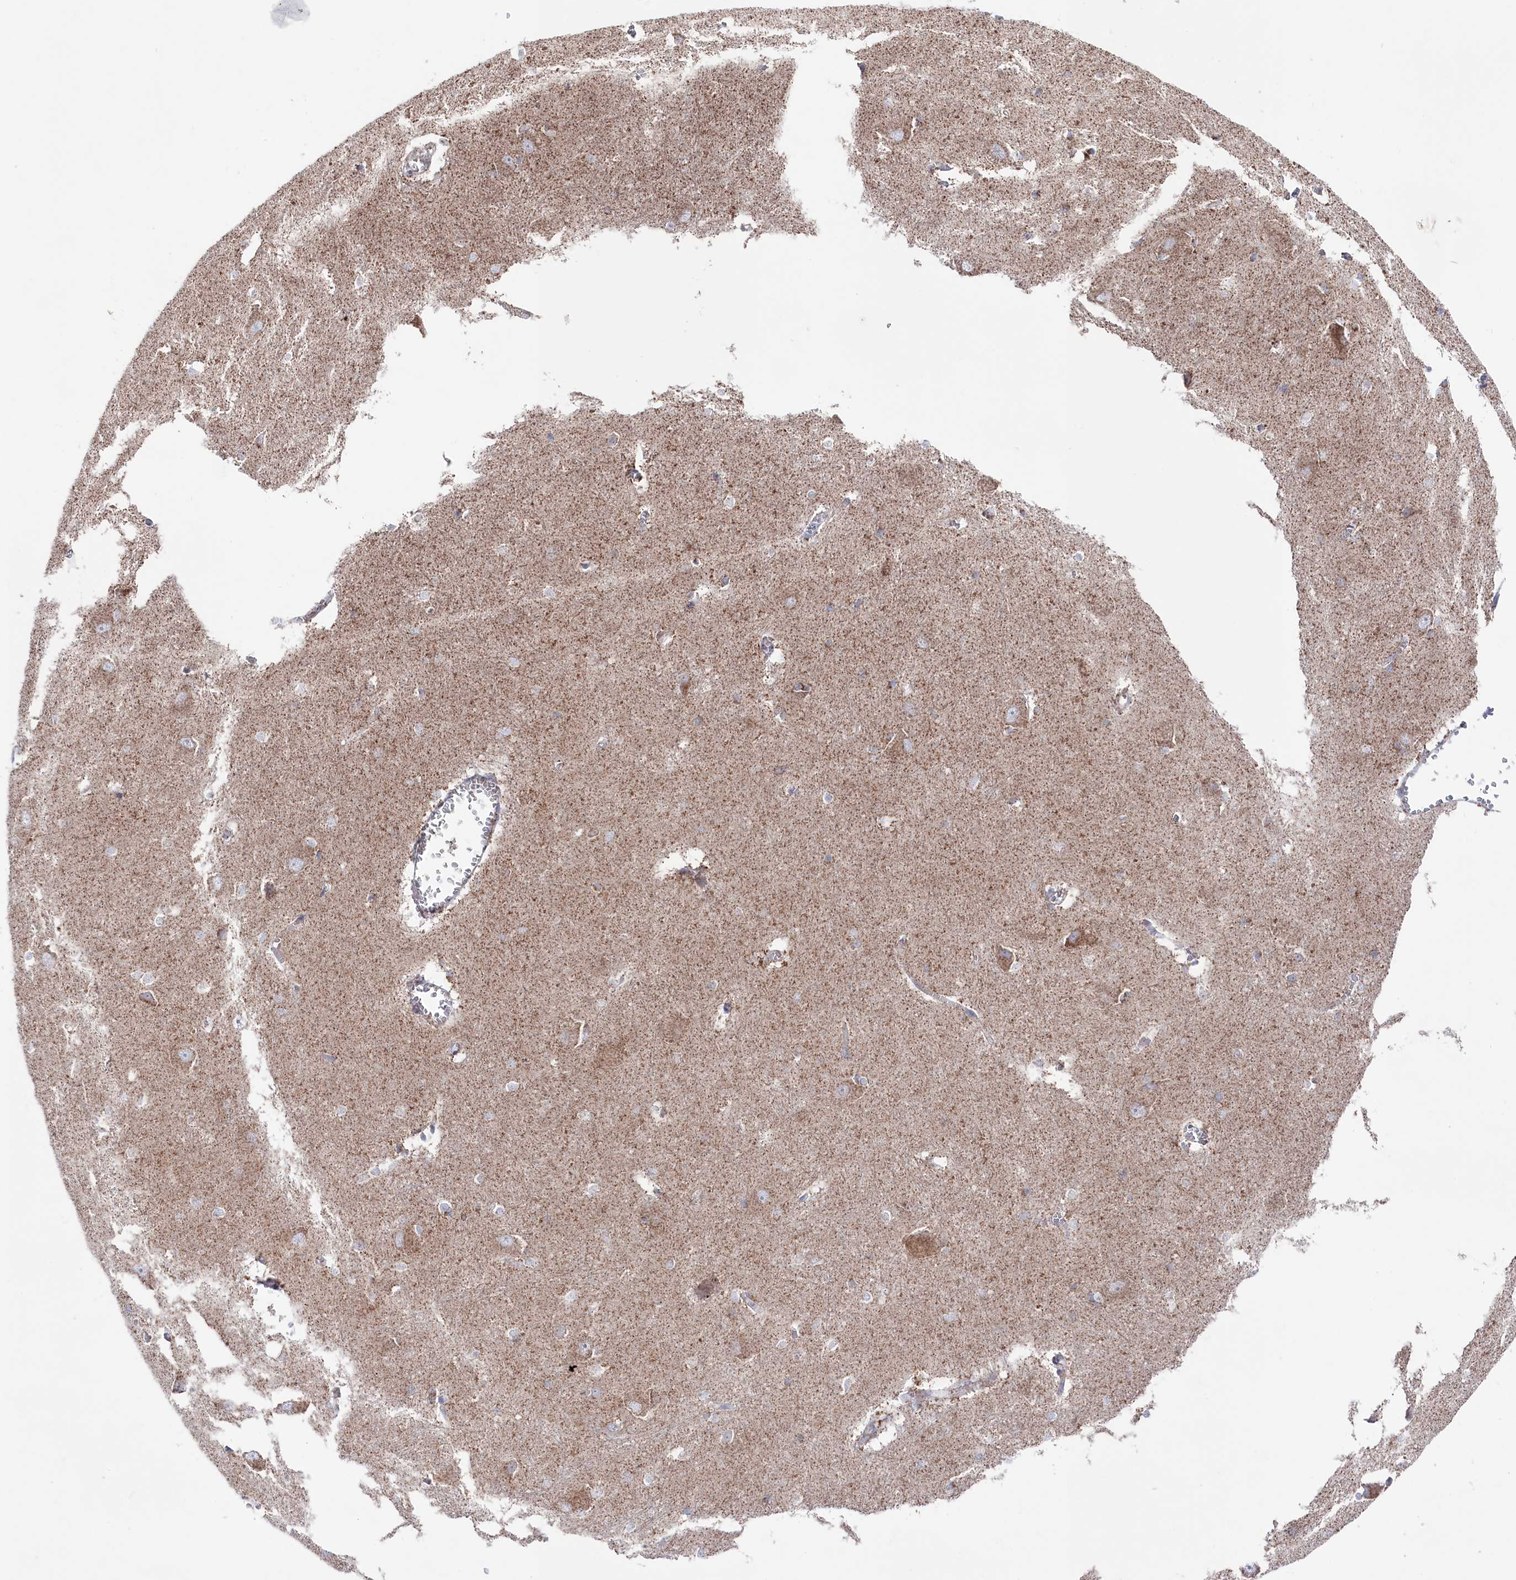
{"staining": {"intensity": "weak", "quantity": "<25%", "location": "cytoplasmic/membranous"}, "tissue": "caudate", "cell_type": "Glial cells", "image_type": "normal", "snomed": [{"axis": "morphology", "description": "Normal tissue, NOS"}, {"axis": "topography", "description": "Lateral ventricle wall"}], "caption": "Immunohistochemistry image of normal caudate stained for a protein (brown), which exhibits no expression in glial cells. Brightfield microscopy of immunohistochemistry stained with DAB (3,3'-diaminobenzidine) (brown) and hematoxylin (blue), captured at high magnification.", "gene": "GLS2", "patient": {"sex": "male", "age": 37}}